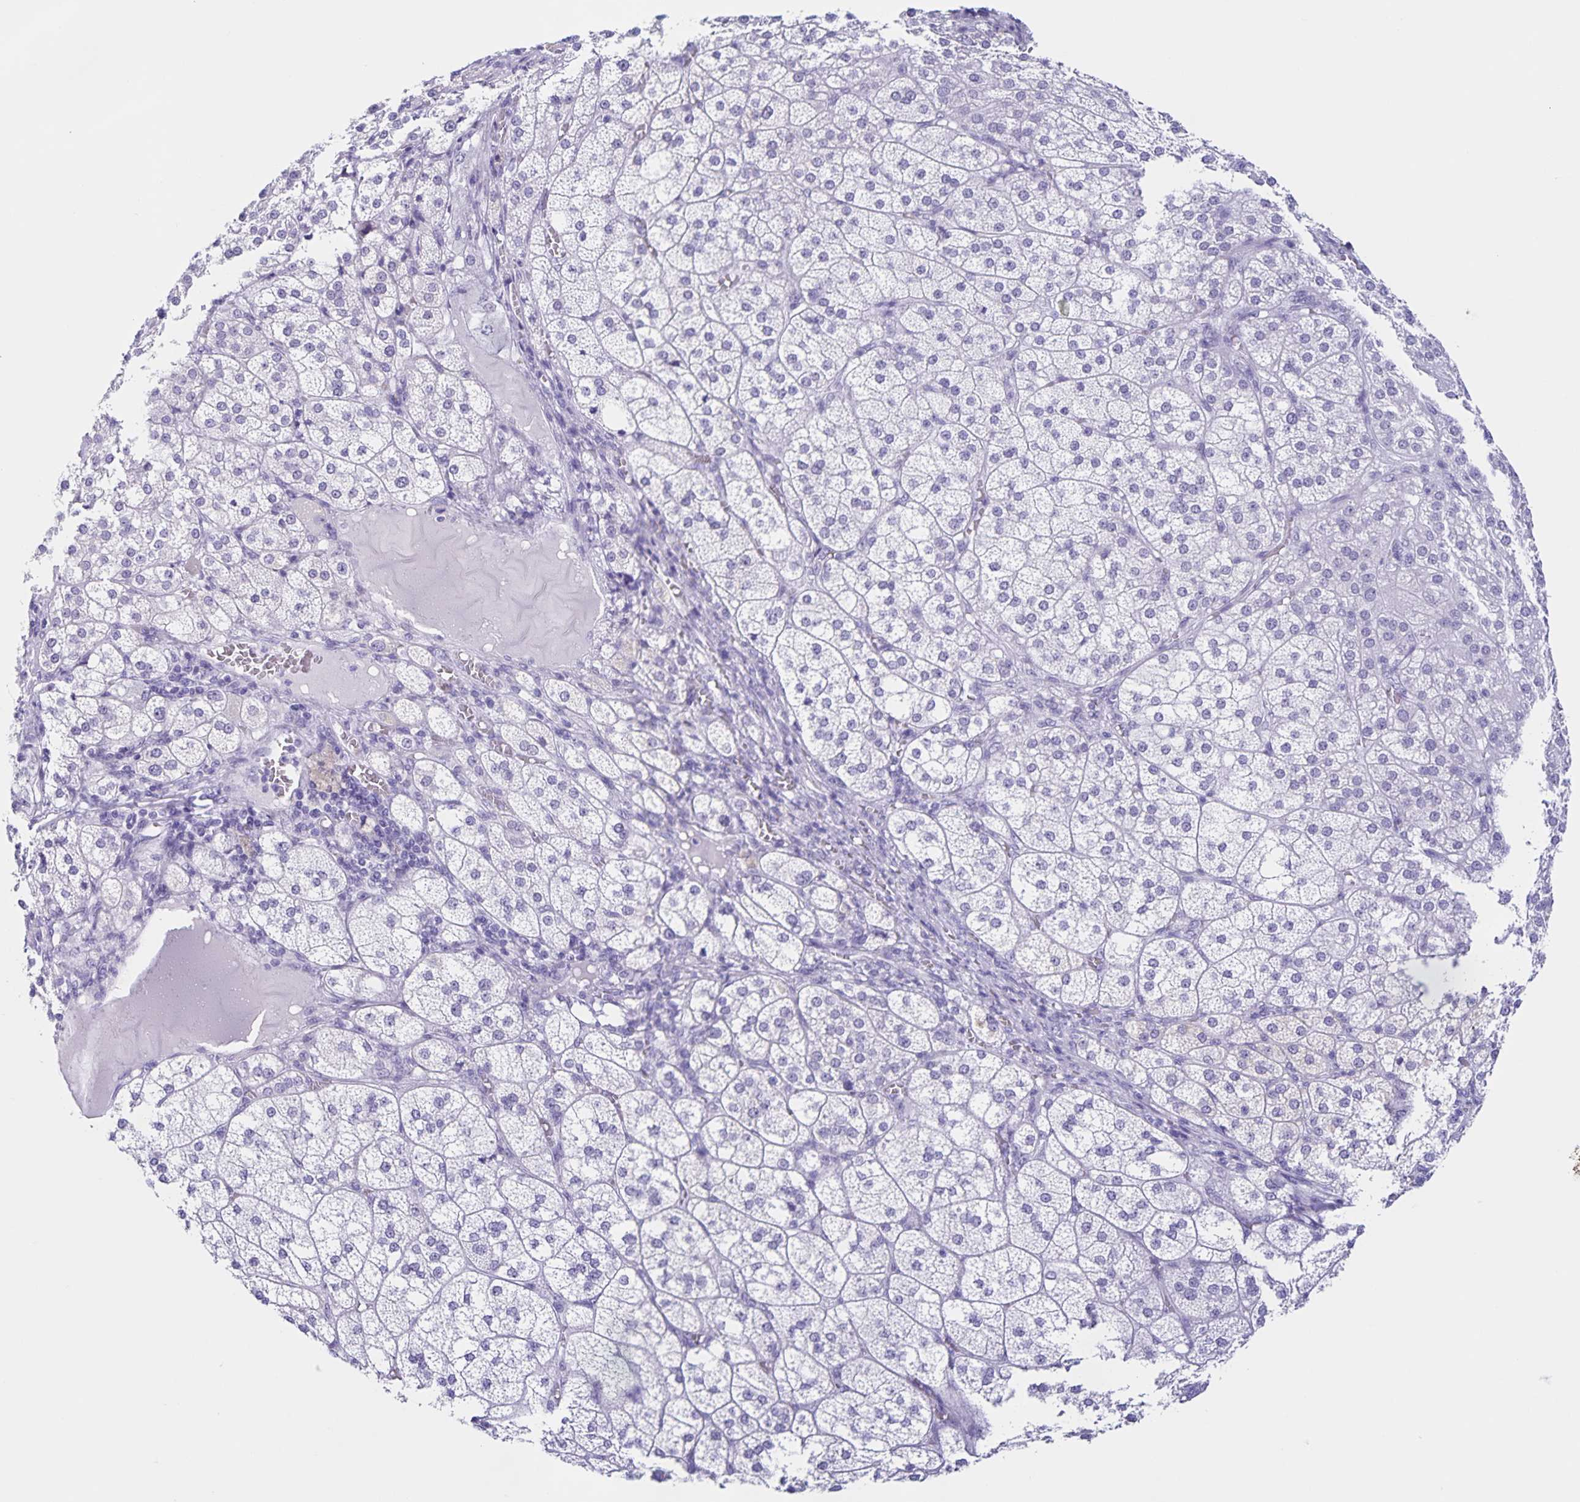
{"staining": {"intensity": "negative", "quantity": "none", "location": "none"}, "tissue": "adrenal gland", "cell_type": "Glandular cells", "image_type": "normal", "snomed": [{"axis": "morphology", "description": "Normal tissue, NOS"}, {"axis": "topography", "description": "Adrenal gland"}], "caption": "The immunohistochemistry (IHC) histopathology image has no significant positivity in glandular cells of adrenal gland. (DAB (3,3'-diaminobenzidine) immunohistochemistry with hematoxylin counter stain).", "gene": "FAM170A", "patient": {"sex": "female", "age": 60}}